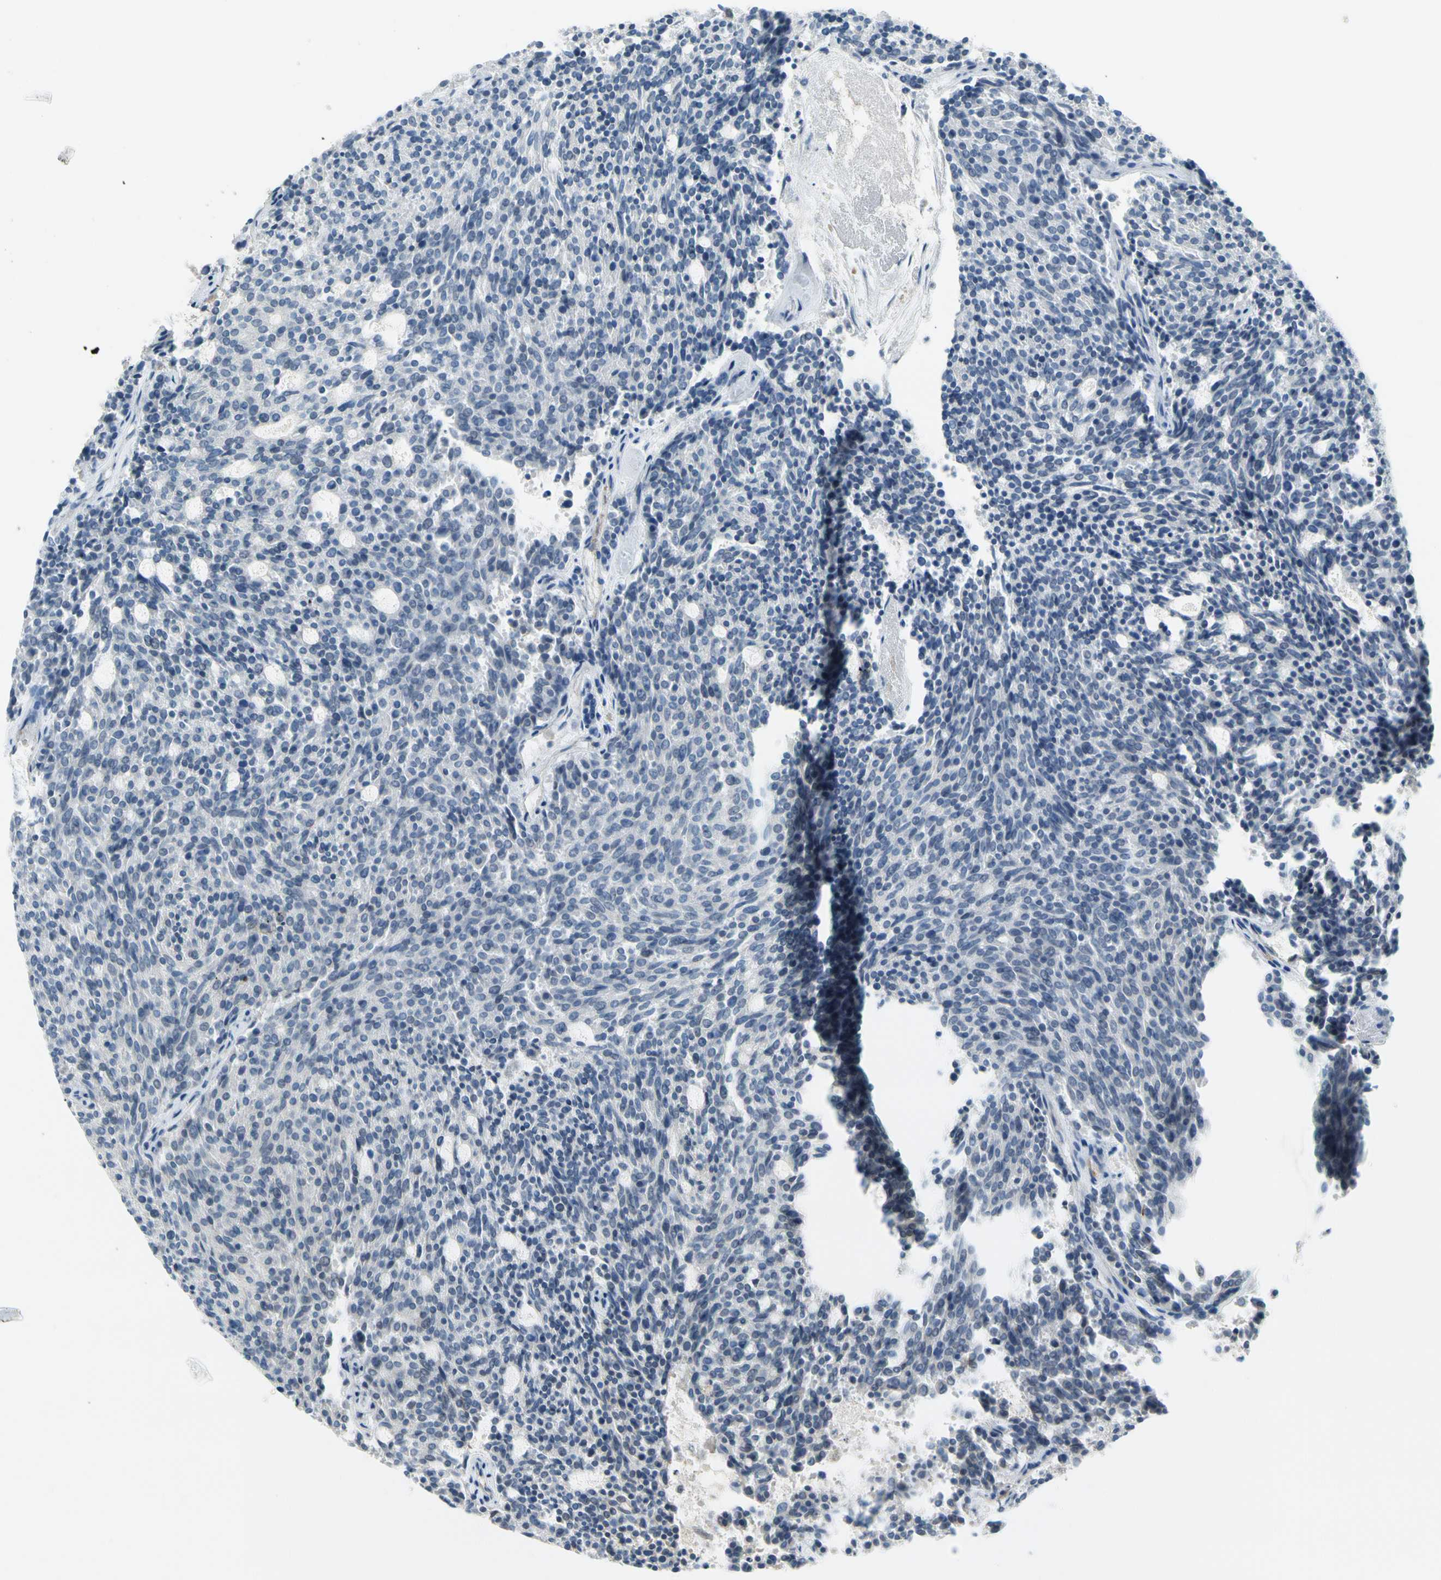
{"staining": {"intensity": "negative", "quantity": "none", "location": "none"}, "tissue": "carcinoid", "cell_type": "Tumor cells", "image_type": "cancer", "snomed": [{"axis": "morphology", "description": "Carcinoid, malignant, NOS"}, {"axis": "topography", "description": "Pancreas"}], "caption": "Protein analysis of malignant carcinoid exhibits no significant expression in tumor cells.", "gene": "CNDP1", "patient": {"sex": "female", "age": 54}}